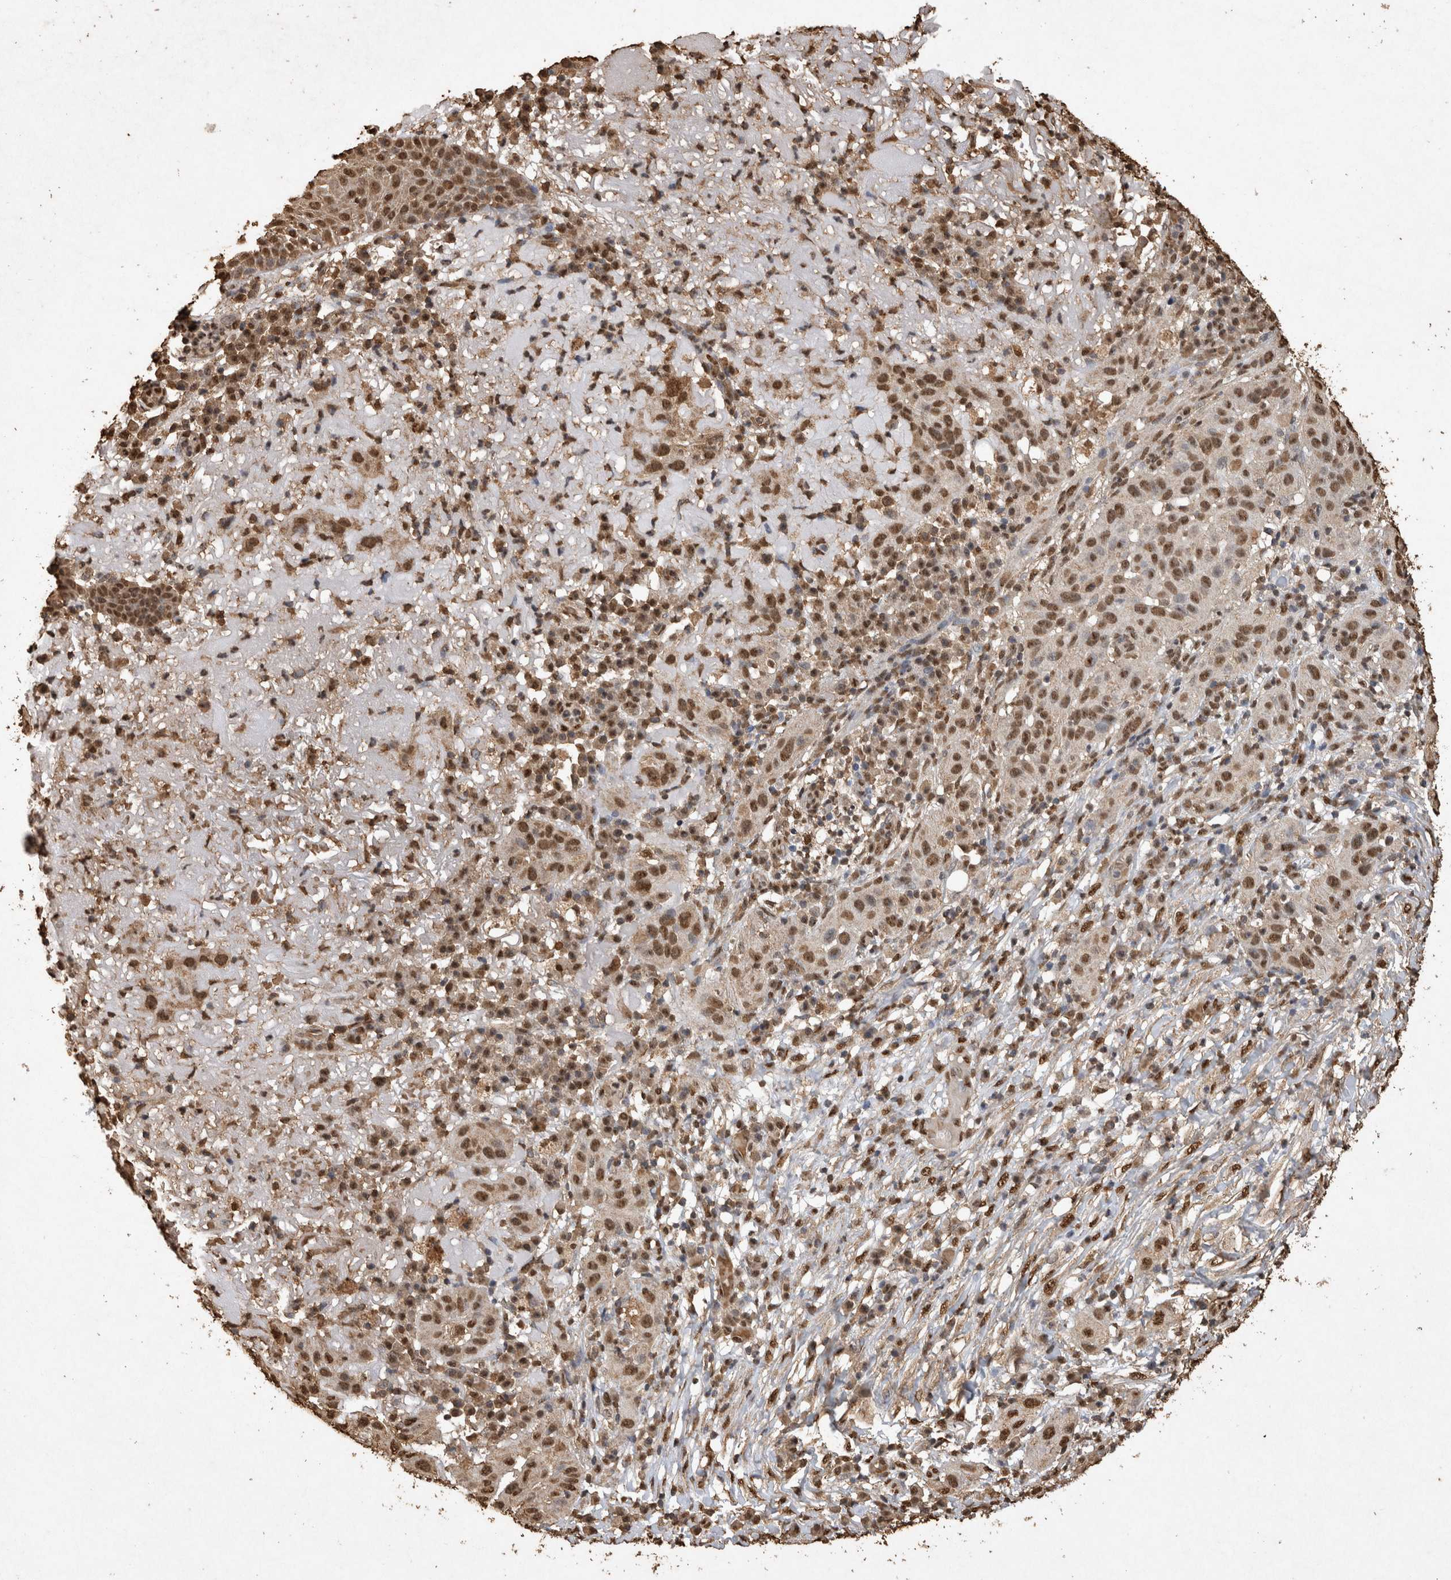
{"staining": {"intensity": "strong", "quantity": ">75%", "location": "nuclear"}, "tissue": "skin cancer", "cell_type": "Tumor cells", "image_type": "cancer", "snomed": [{"axis": "morphology", "description": "Normal tissue, NOS"}, {"axis": "morphology", "description": "Squamous cell carcinoma, NOS"}, {"axis": "topography", "description": "Skin"}], "caption": "A high-resolution image shows immunohistochemistry (IHC) staining of squamous cell carcinoma (skin), which exhibits strong nuclear staining in approximately >75% of tumor cells. (DAB (3,3'-diaminobenzidine) IHC, brown staining for protein, blue staining for nuclei).", "gene": "OAS2", "patient": {"sex": "female", "age": 96}}